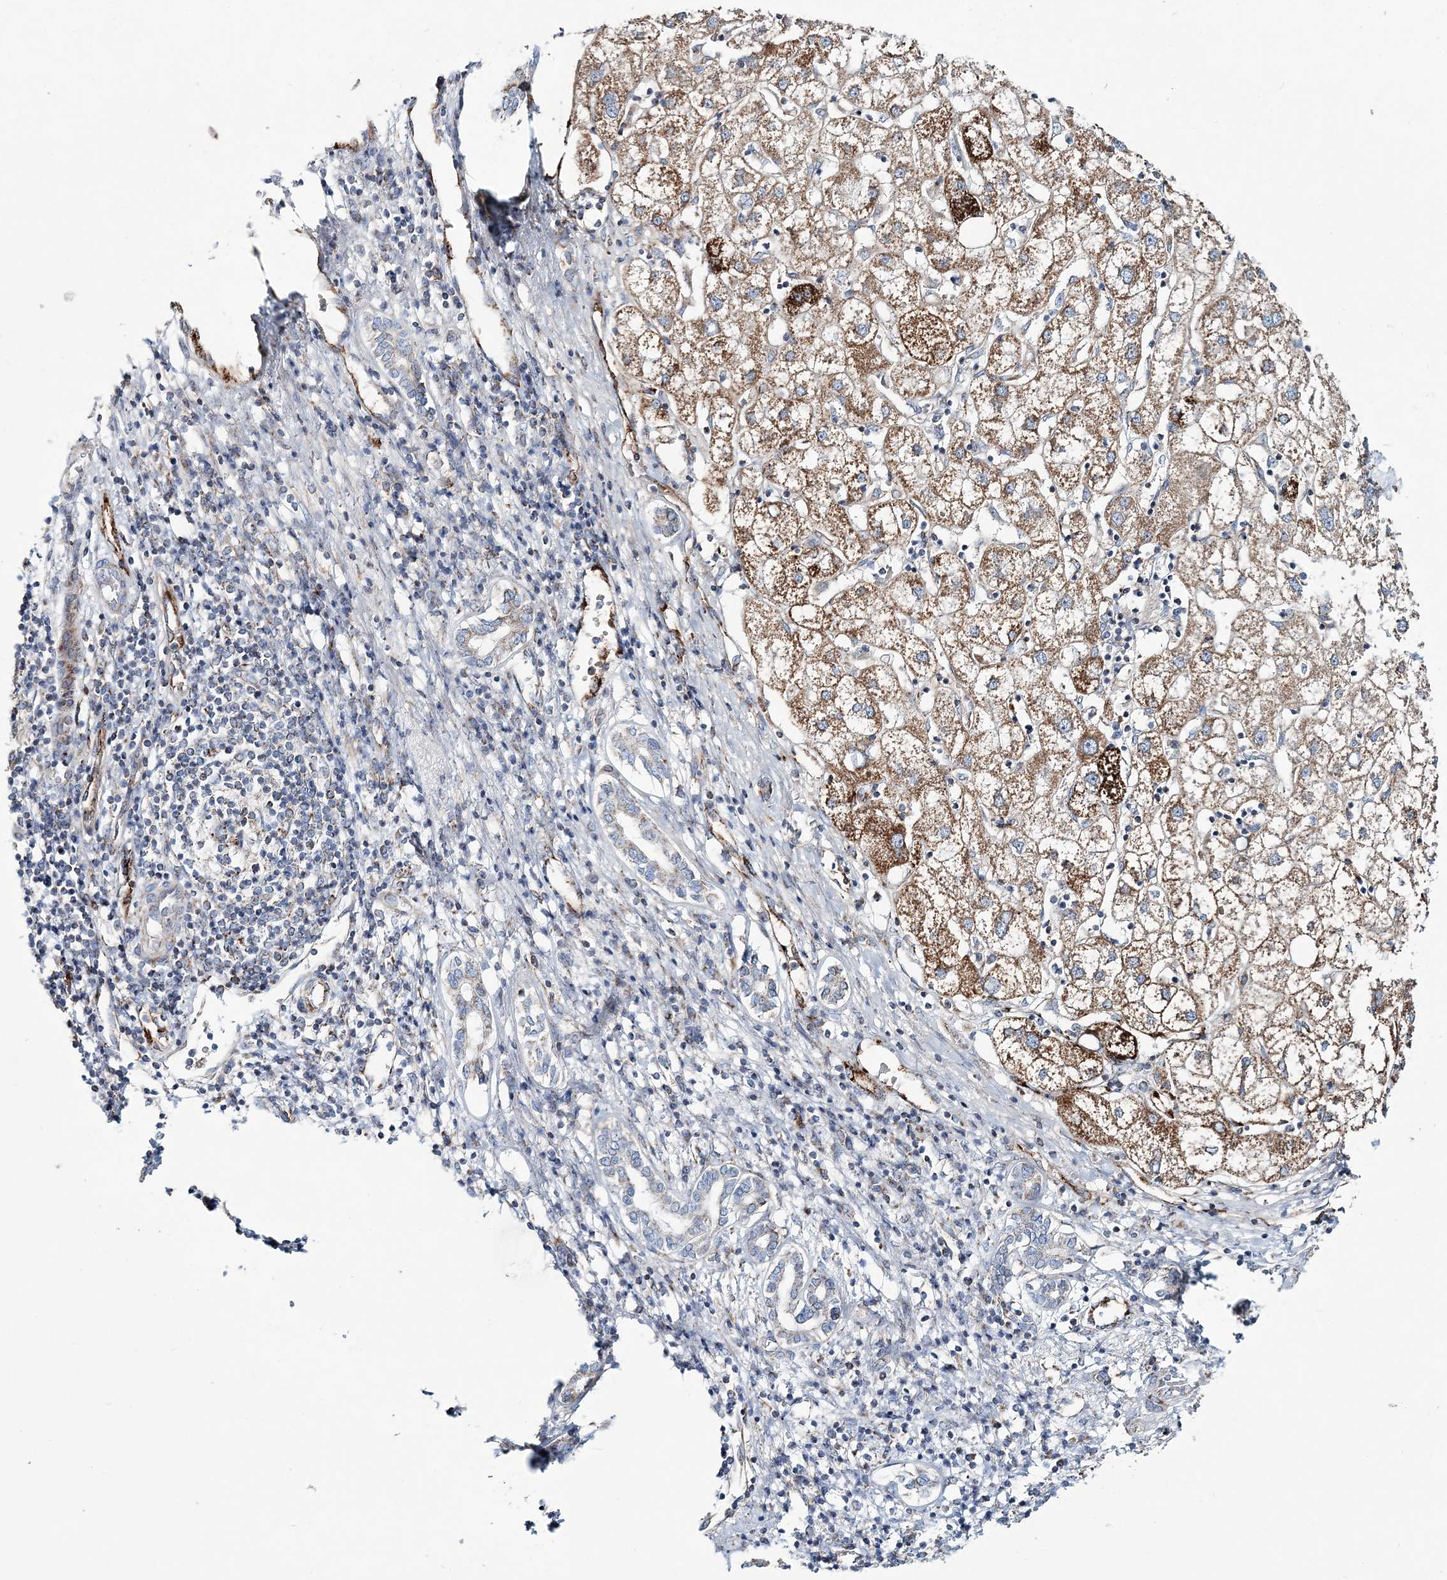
{"staining": {"intensity": "moderate", "quantity": ">75%", "location": "cytoplasmic/membranous"}, "tissue": "liver cancer", "cell_type": "Tumor cells", "image_type": "cancer", "snomed": [{"axis": "morphology", "description": "Carcinoma, Hepatocellular, NOS"}, {"axis": "topography", "description": "Liver"}], "caption": "Human liver cancer (hepatocellular carcinoma) stained for a protein (brown) shows moderate cytoplasmic/membranous positive expression in approximately >75% of tumor cells.", "gene": "ARHGAP6", "patient": {"sex": "male", "age": 65}}